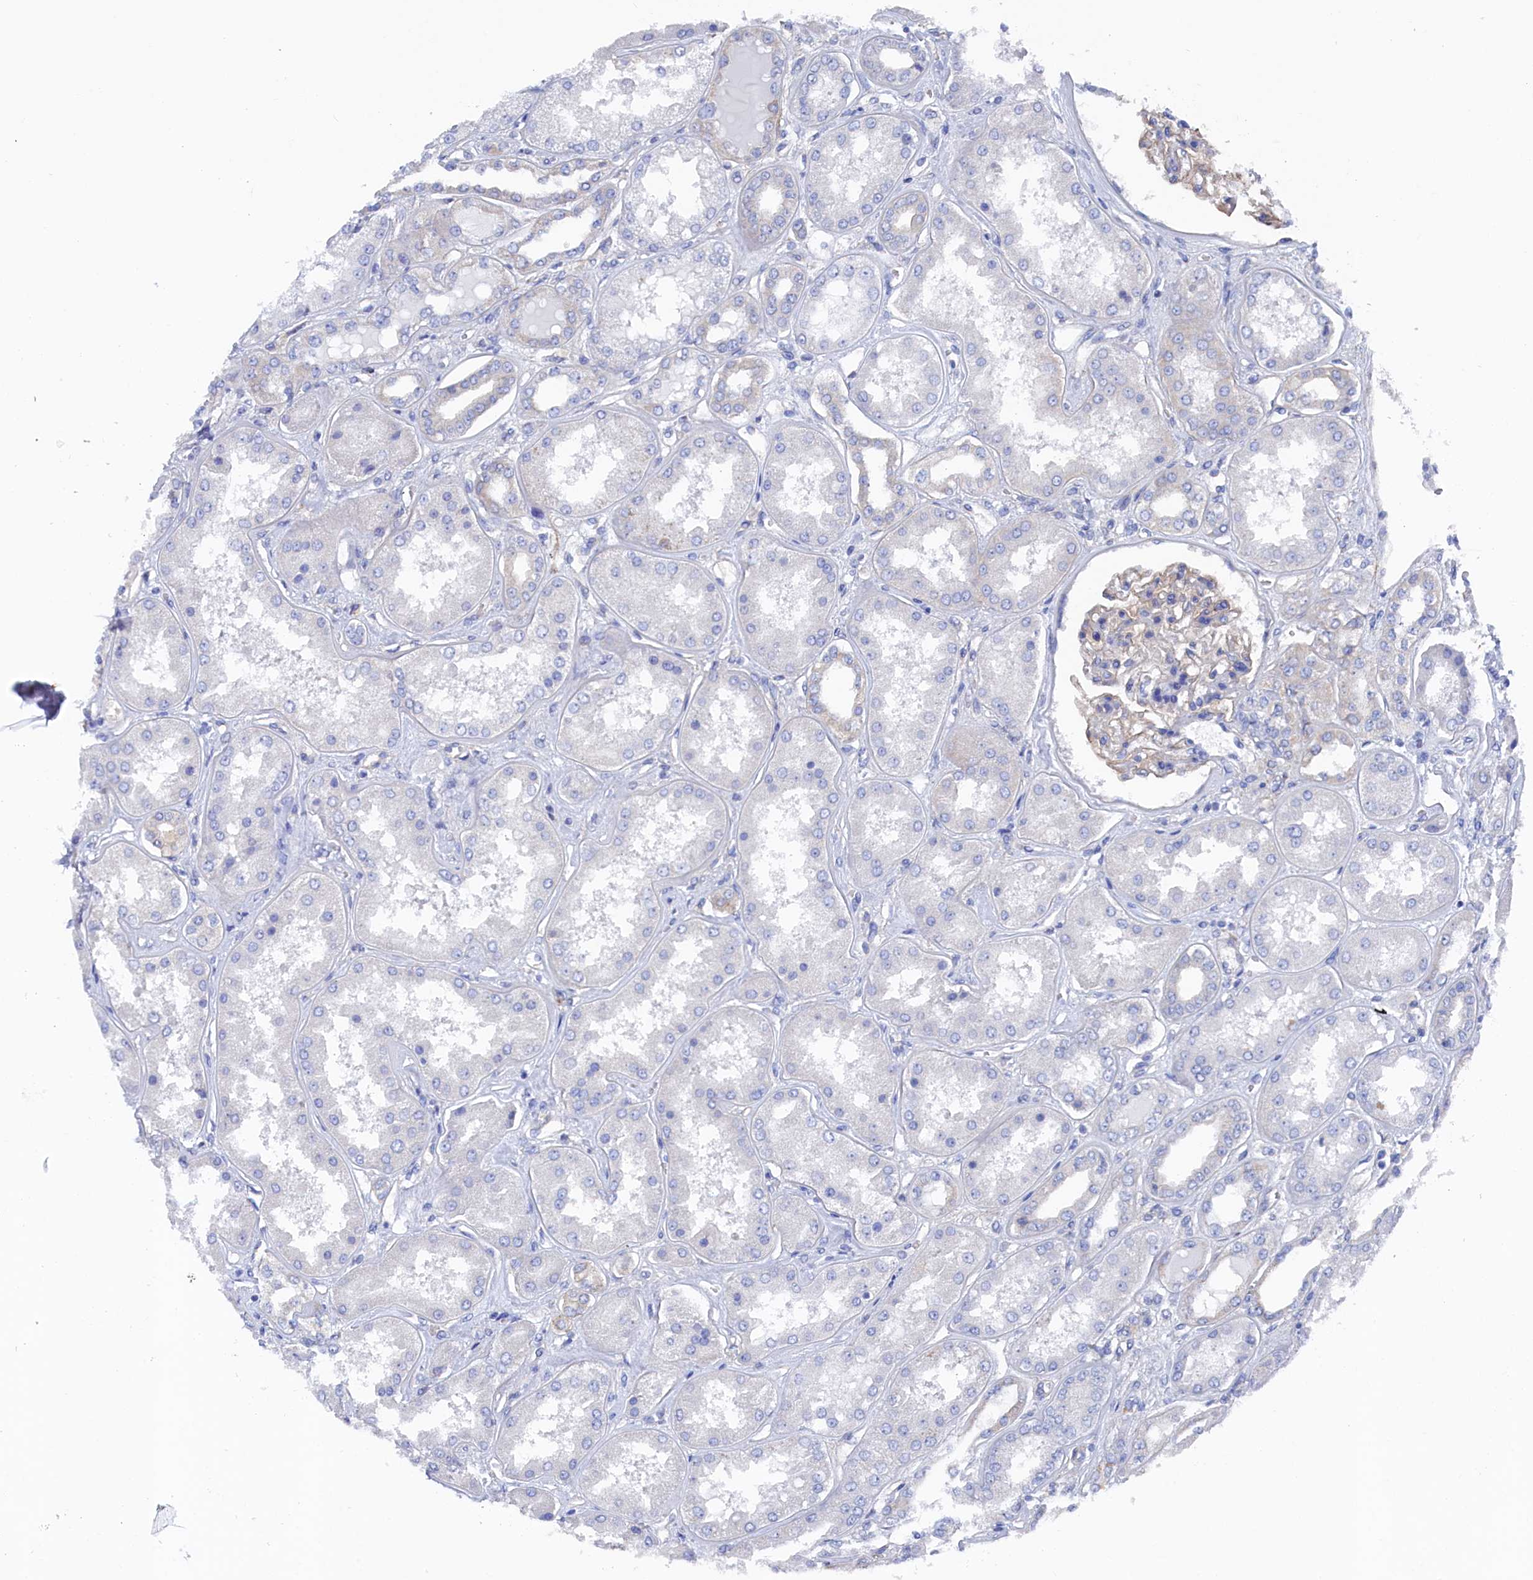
{"staining": {"intensity": "weak", "quantity": "<25%", "location": "cytoplasmic/membranous"}, "tissue": "kidney", "cell_type": "Cells in glomeruli", "image_type": "normal", "snomed": [{"axis": "morphology", "description": "Normal tissue, NOS"}, {"axis": "topography", "description": "Kidney"}], "caption": "High power microscopy image of an immunohistochemistry (IHC) image of normal kidney, revealing no significant staining in cells in glomeruli.", "gene": "TMOD2", "patient": {"sex": "female", "age": 56}}